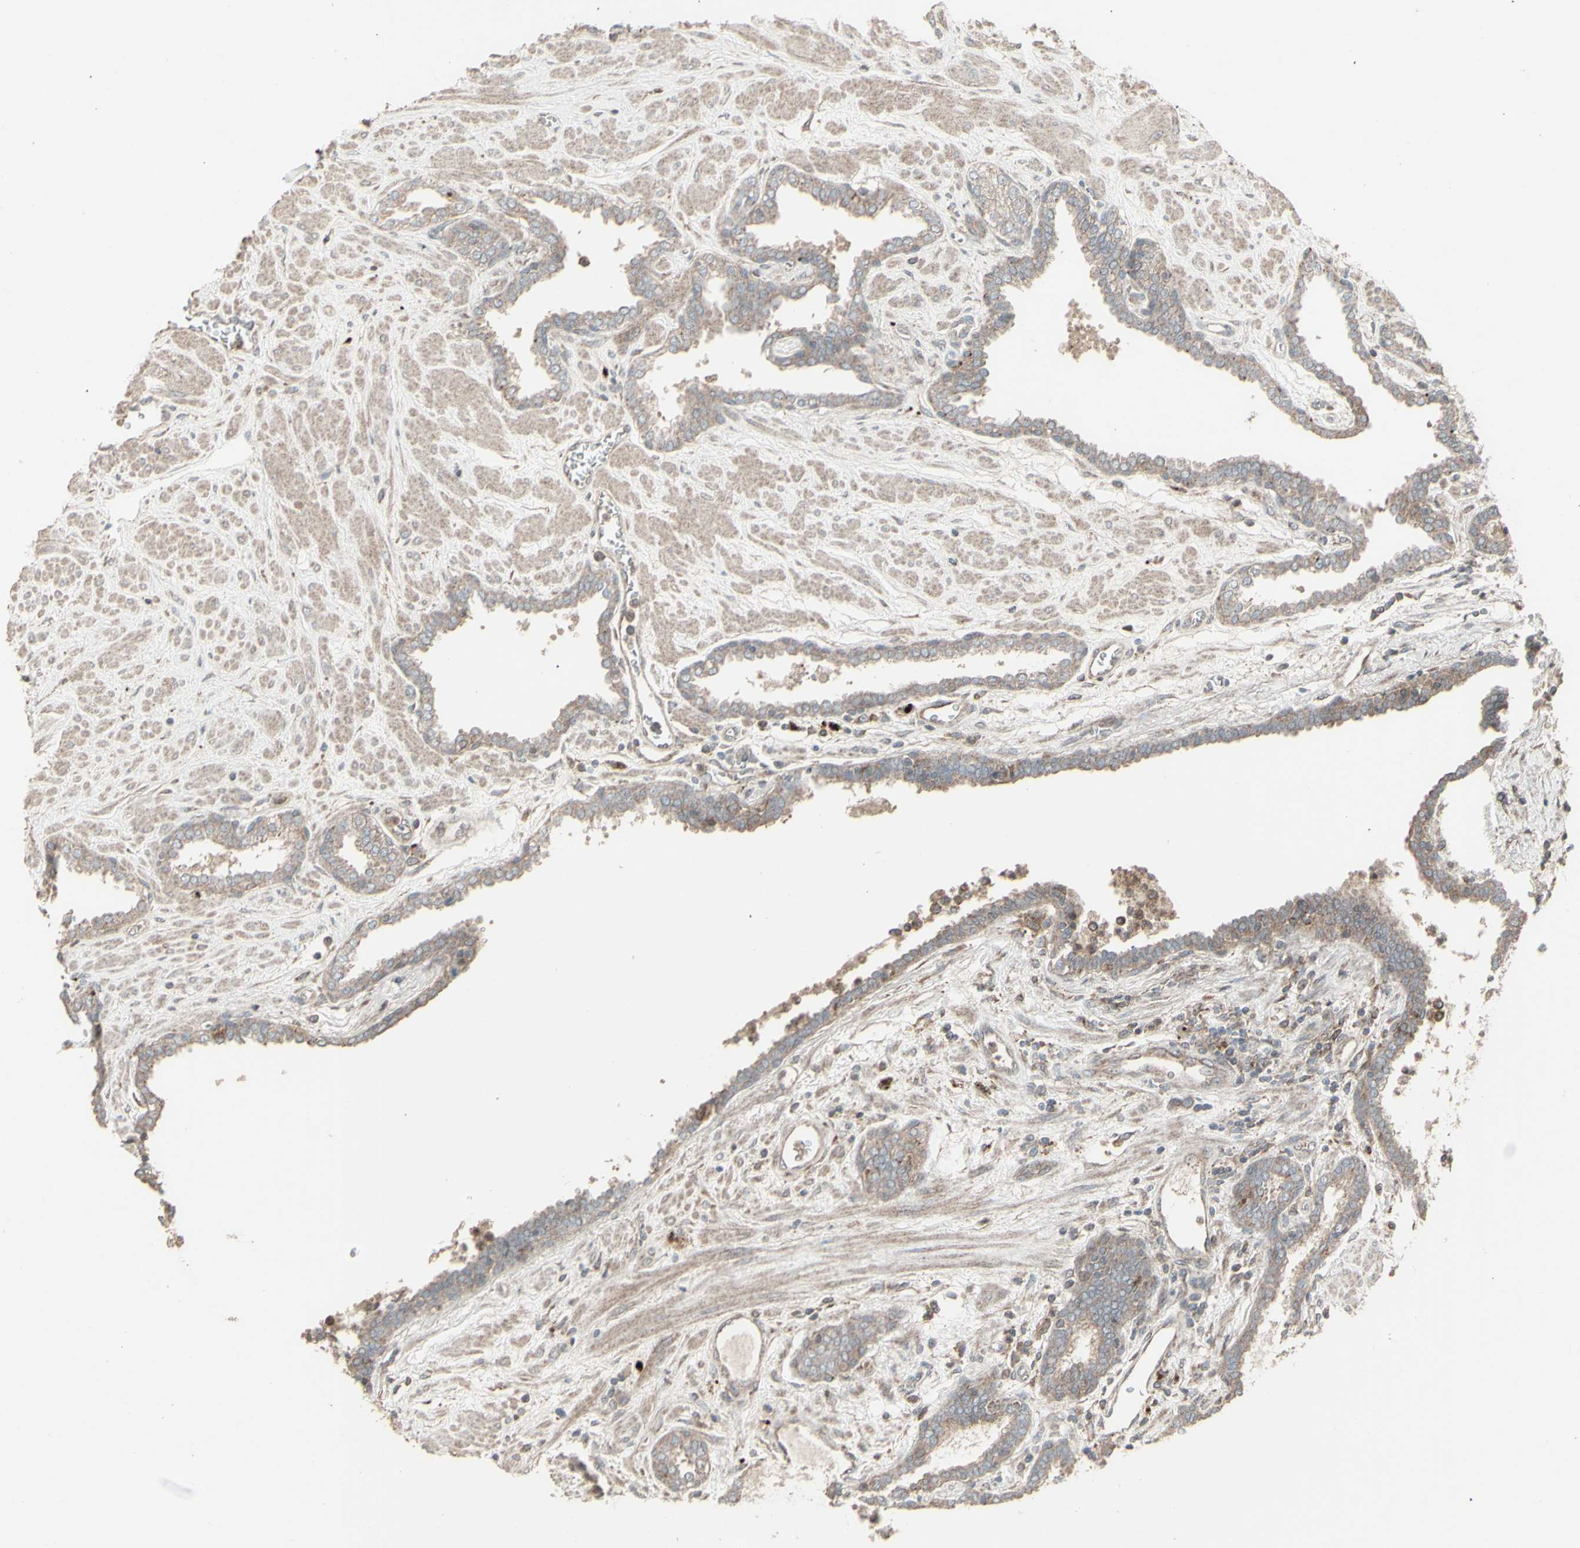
{"staining": {"intensity": "weak", "quantity": ">75%", "location": "cytoplasmic/membranous"}, "tissue": "prostate", "cell_type": "Glandular cells", "image_type": "normal", "snomed": [{"axis": "morphology", "description": "Normal tissue, NOS"}, {"axis": "topography", "description": "Prostate"}], "caption": "Approximately >75% of glandular cells in unremarkable human prostate show weak cytoplasmic/membranous protein expression as visualized by brown immunohistochemical staining.", "gene": "RNASEL", "patient": {"sex": "male", "age": 51}}